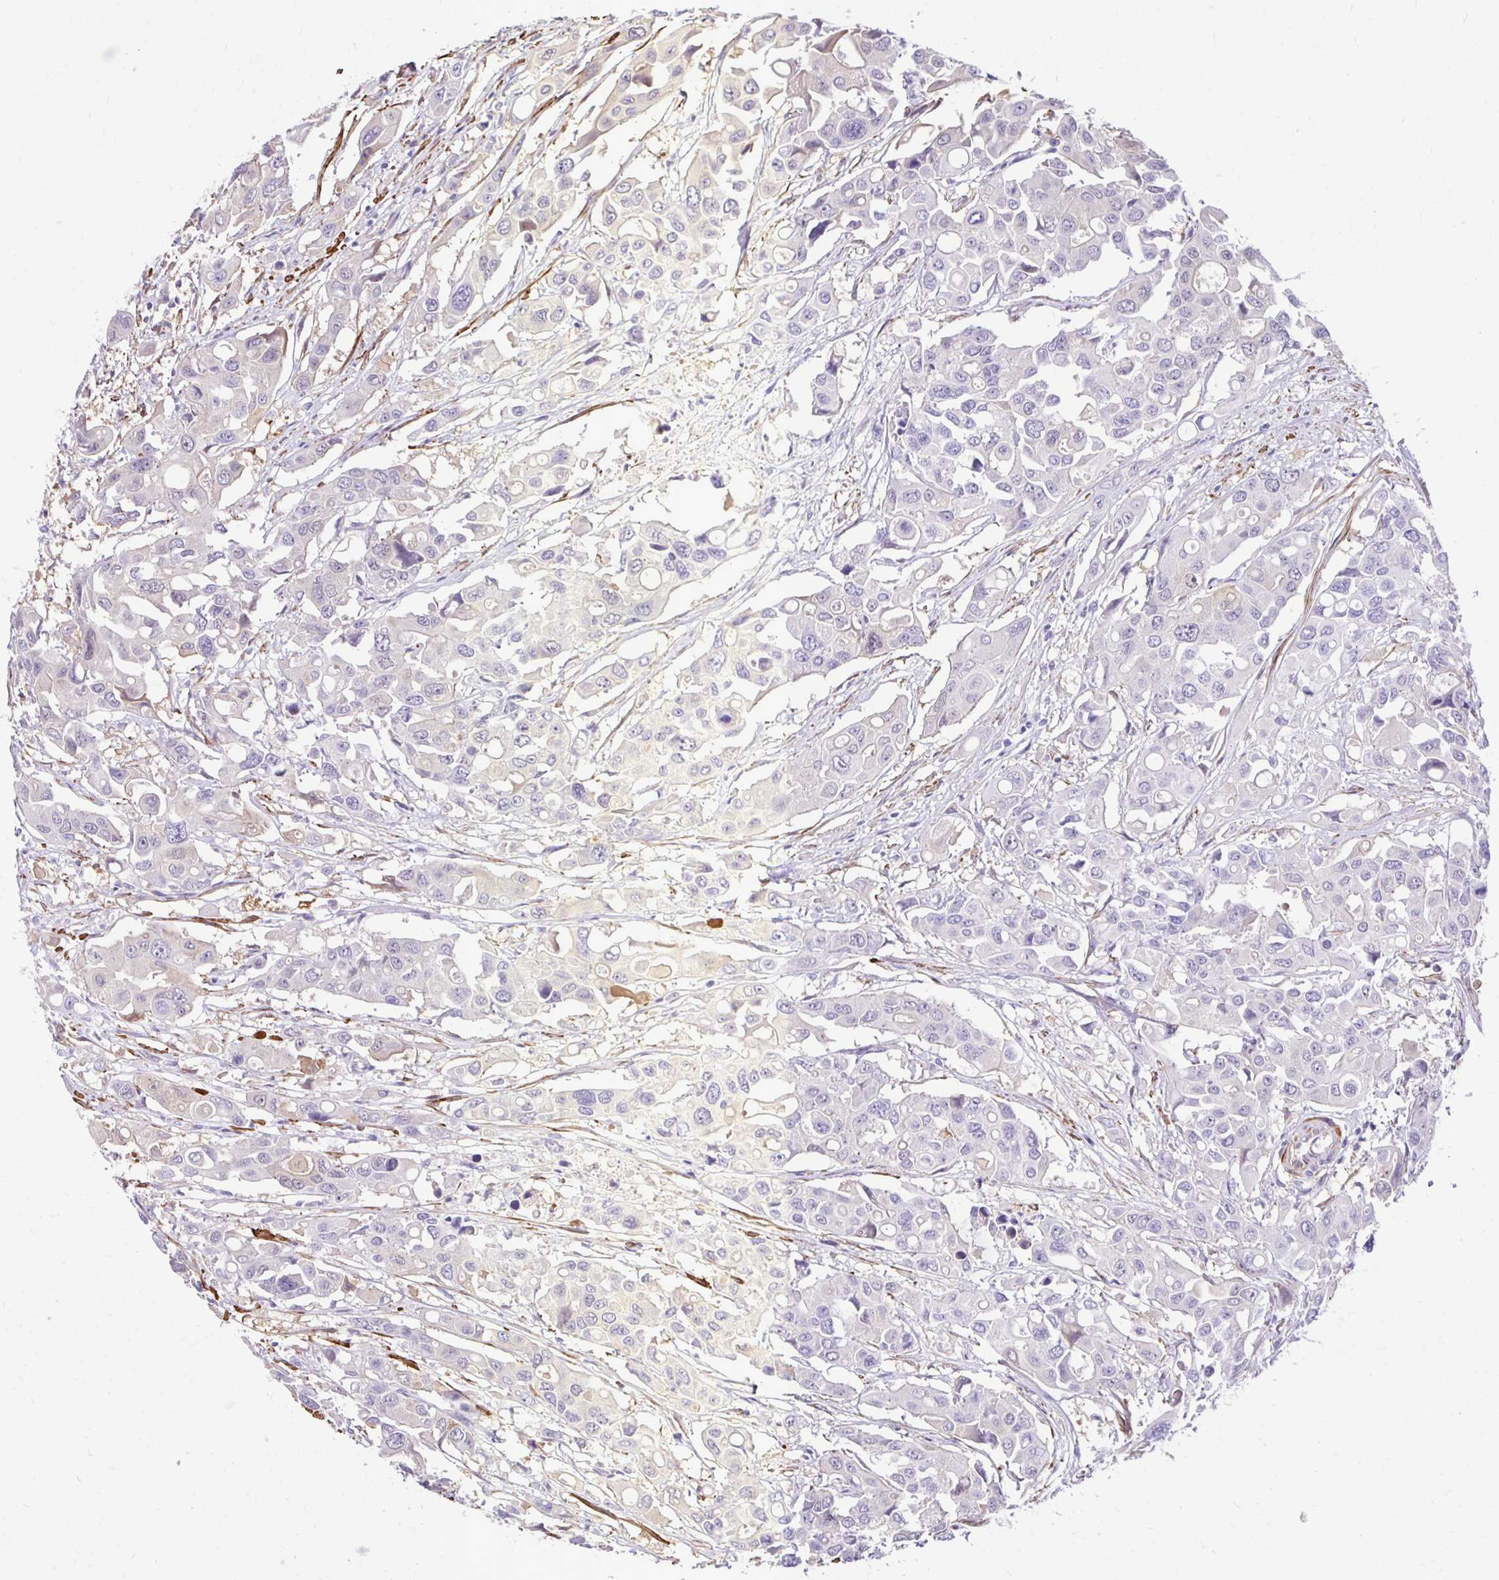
{"staining": {"intensity": "negative", "quantity": "none", "location": "none"}, "tissue": "colorectal cancer", "cell_type": "Tumor cells", "image_type": "cancer", "snomed": [{"axis": "morphology", "description": "Adenocarcinoma, NOS"}, {"axis": "topography", "description": "Colon"}], "caption": "Colorectal adenocarcinoma was stained to show a protein in brown. There is no significant staining in tumor cells.", "gene": "CTPS1", "patient": {"sex": "male", "age": 77}}